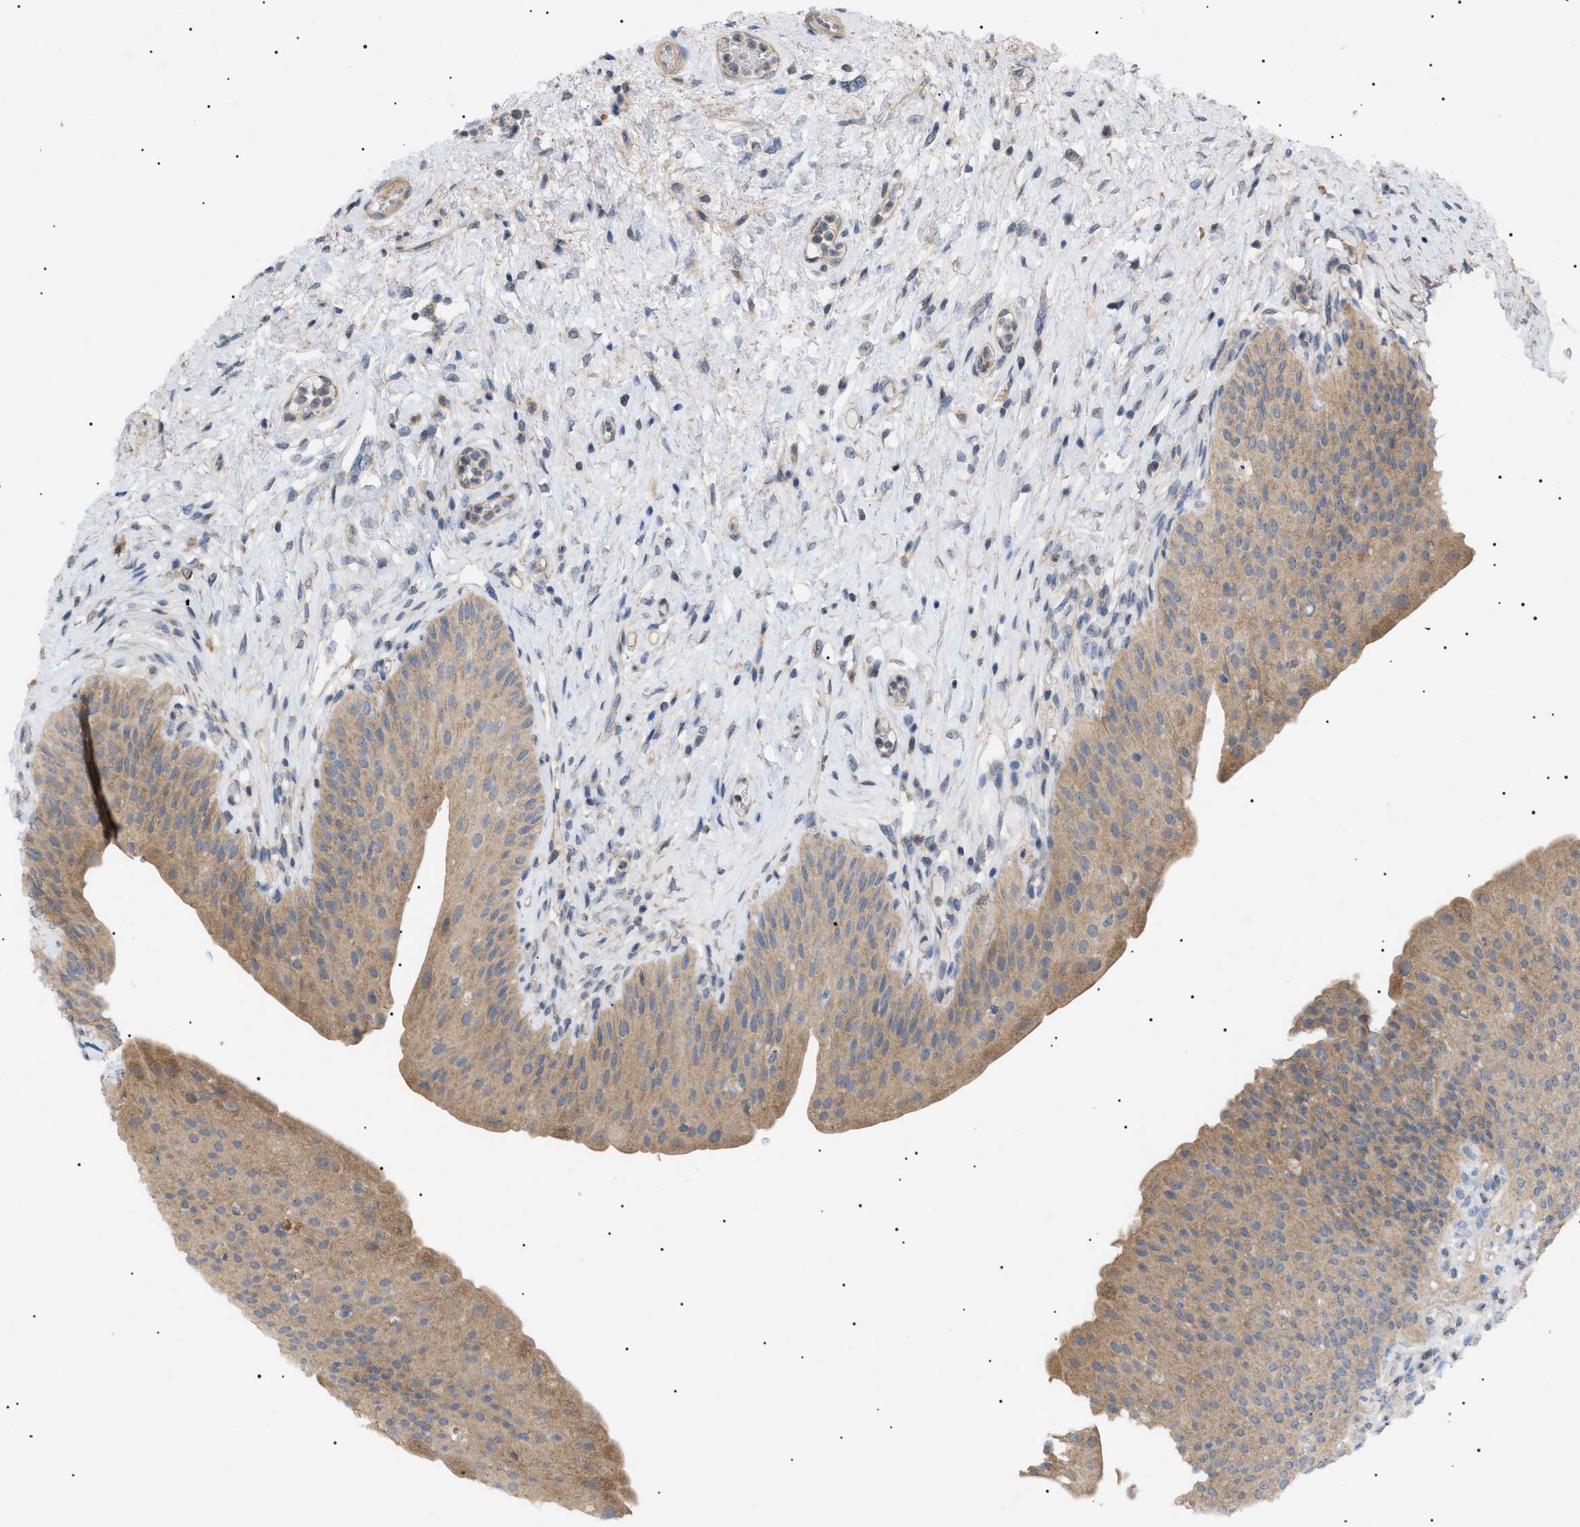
{"staining": {"intensity": "moderate", "quantity": ">75%", "location": "cytoplasmic/membranous"}, "tissue": "urinary bladder", "cell_type": "Urothelial cells", "image_type": "normal", "snomed": [{"axis": "morphology", "description": "Normal tissue, NOS"}, {"axis": "topography", "description": "Urinary bladder"}], "caption": "Protein analysis of benign urinary bladder demonstrates moderate cytoplasmic/membranous staining in approximately >75% of urothelial cells. The staining is performed using DAB (3,3'-diaminobenzidine) brown chromogen to label protein expression. The nuclei are counter-stained blue using hematoxylin.", "gene": "IRS2", "patient": {"sex": "male", "age": 46}}